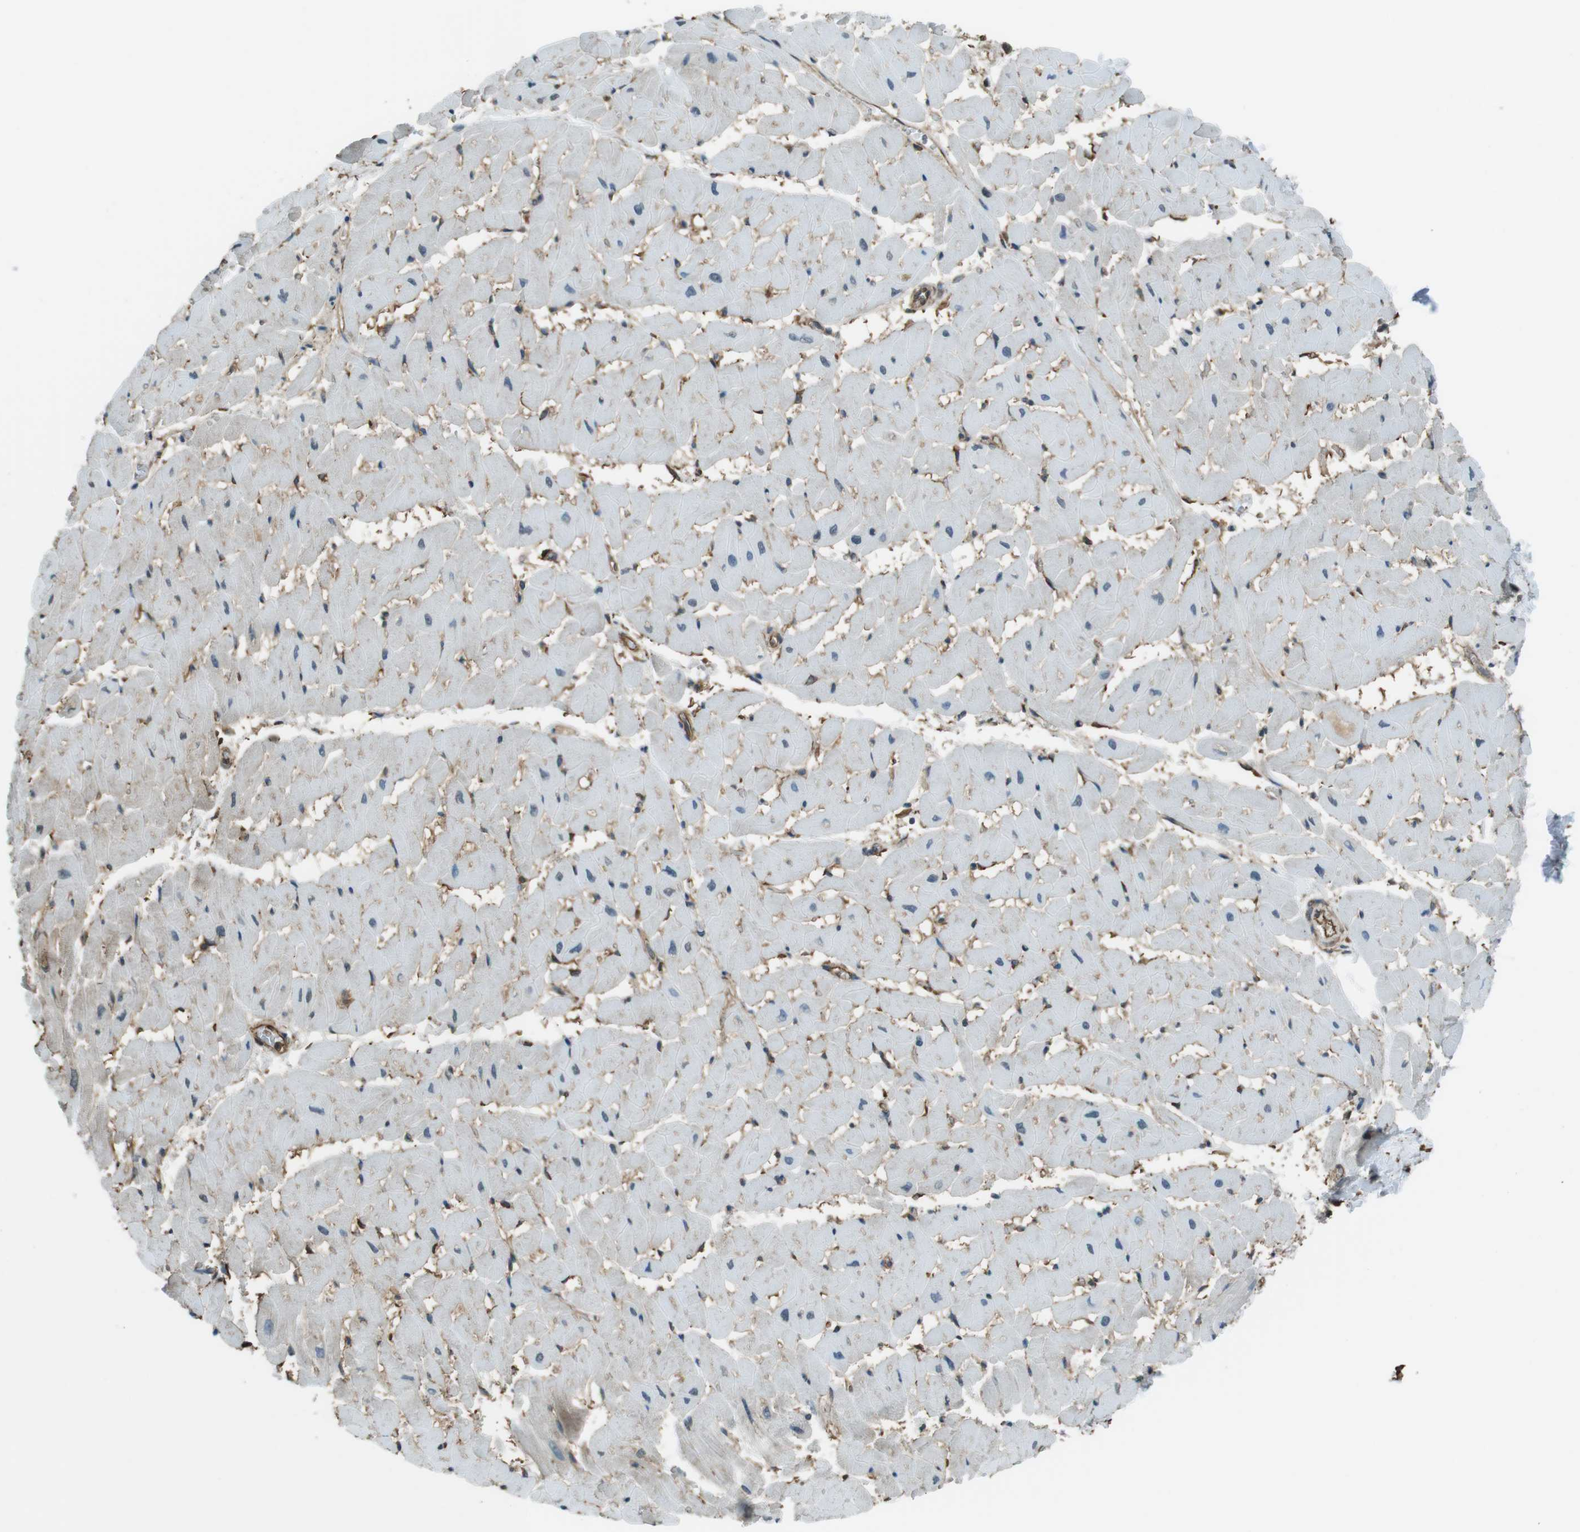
{"staining": {"intensity": "negative", "quantity": "none", "location": "none"}, "tissue": "heart muscle", "cell_type": "Cardiomyocytes", "image_type": "normal", "snomed": [{"axis": "morphology", "description": "Normal tissue, NOS"}, {"axis": "topography", "description": "Heart"}], "caption": "Immunohistochemistry (IHC) of unremarkable heart muscle reveals no staining in cardiomyocytes.", "gene": "PA2G4", "patient": {"sex": "female", "age": 19}}